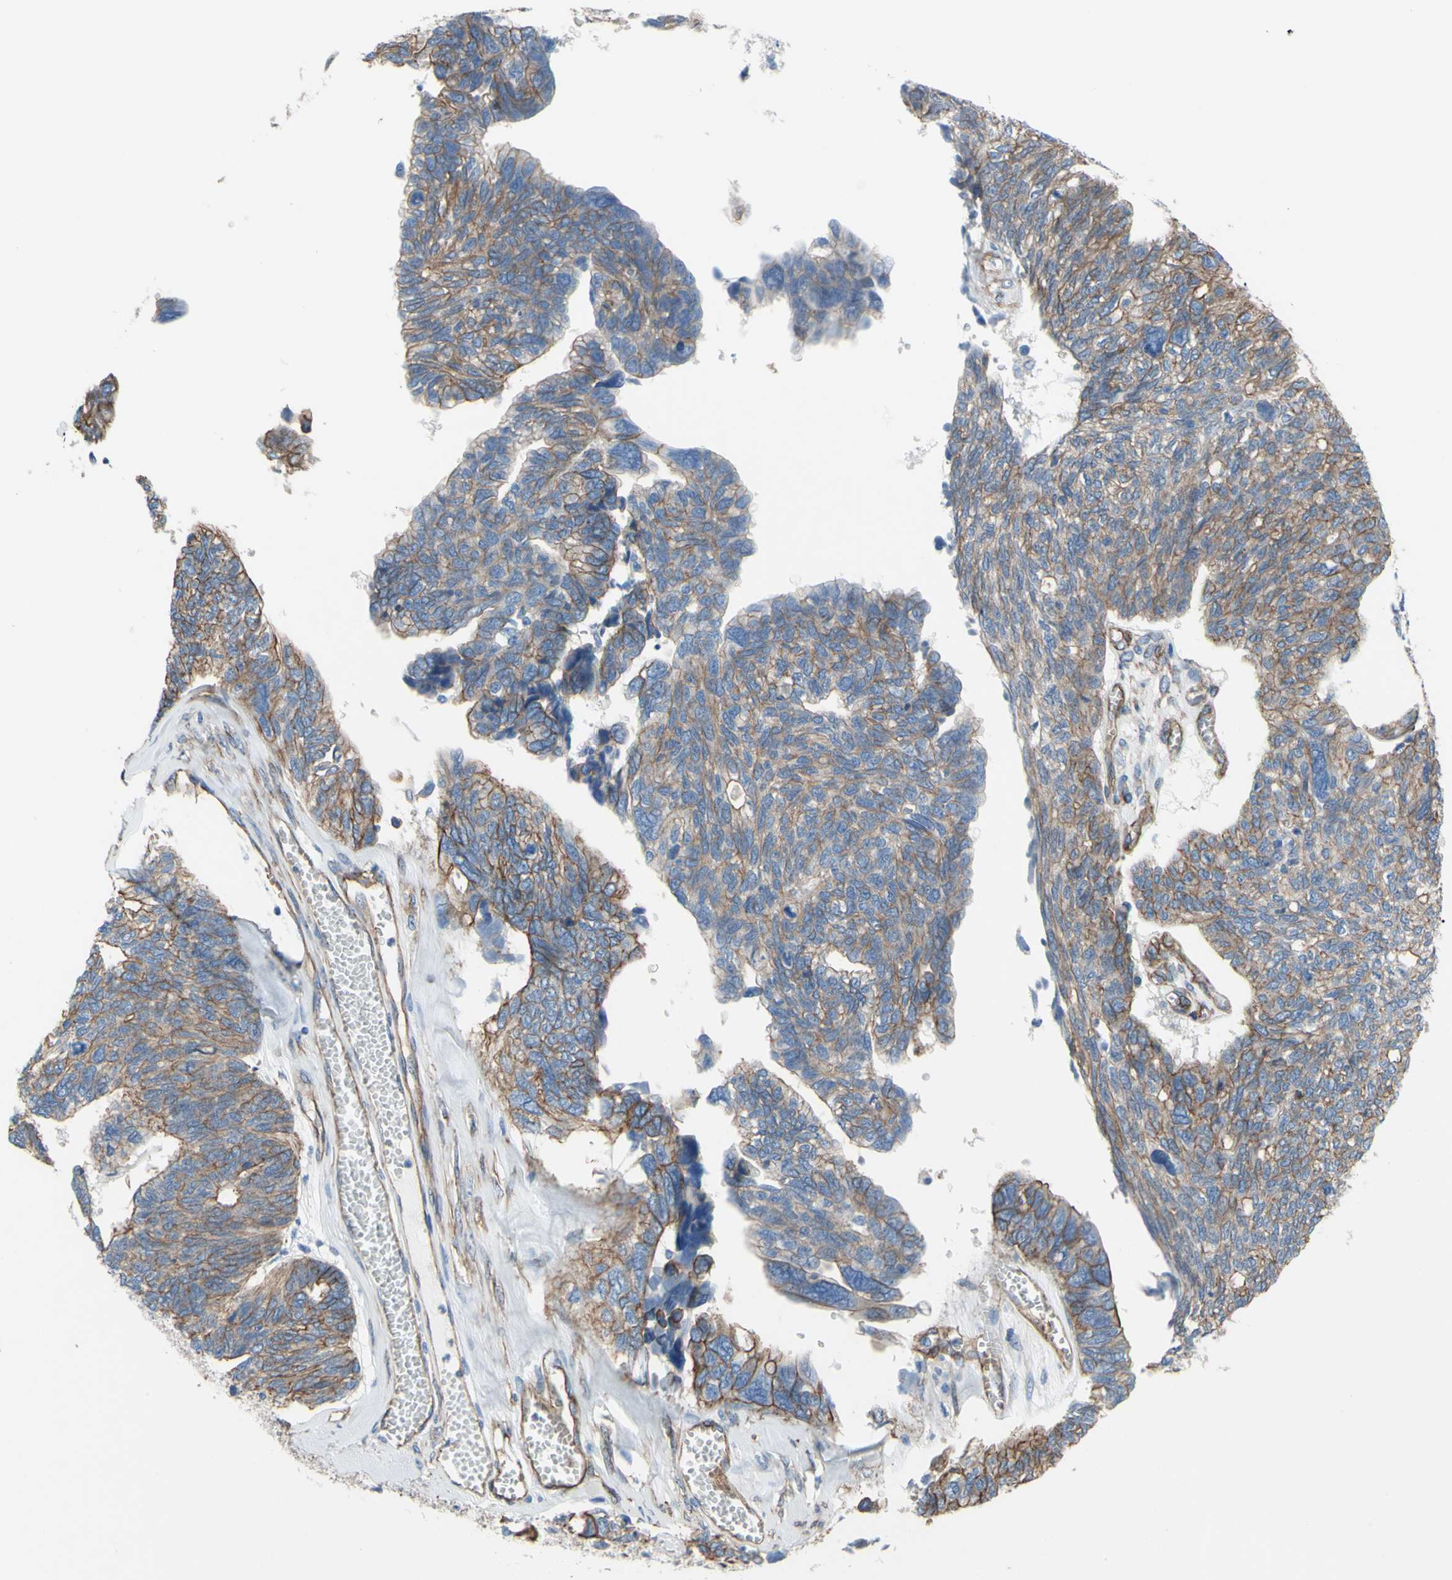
{"staining": {"intensity": "moderate", "quantity": ">75%", "location": "cytoplasmic/membranous"}, "tissue": "ovarian cancer", "cell_type": "Tumor cells", "image_type": "cancer", "snomed": [{"axis": "morphology", "description": "Cystadenocarcinoma, serous, NOS"}, {"axis": "topography", "description": "Ovary"}], "caption": "DAB immunohistochemical staining of ovarian cancer (serous cystadenocarcinoma) exhibits moderate cytoplasmic/membranous protein expression in approximately >75% of tumor cells.", "gene": "TPBG", "patient": {"sex": "female", "age": 79}}